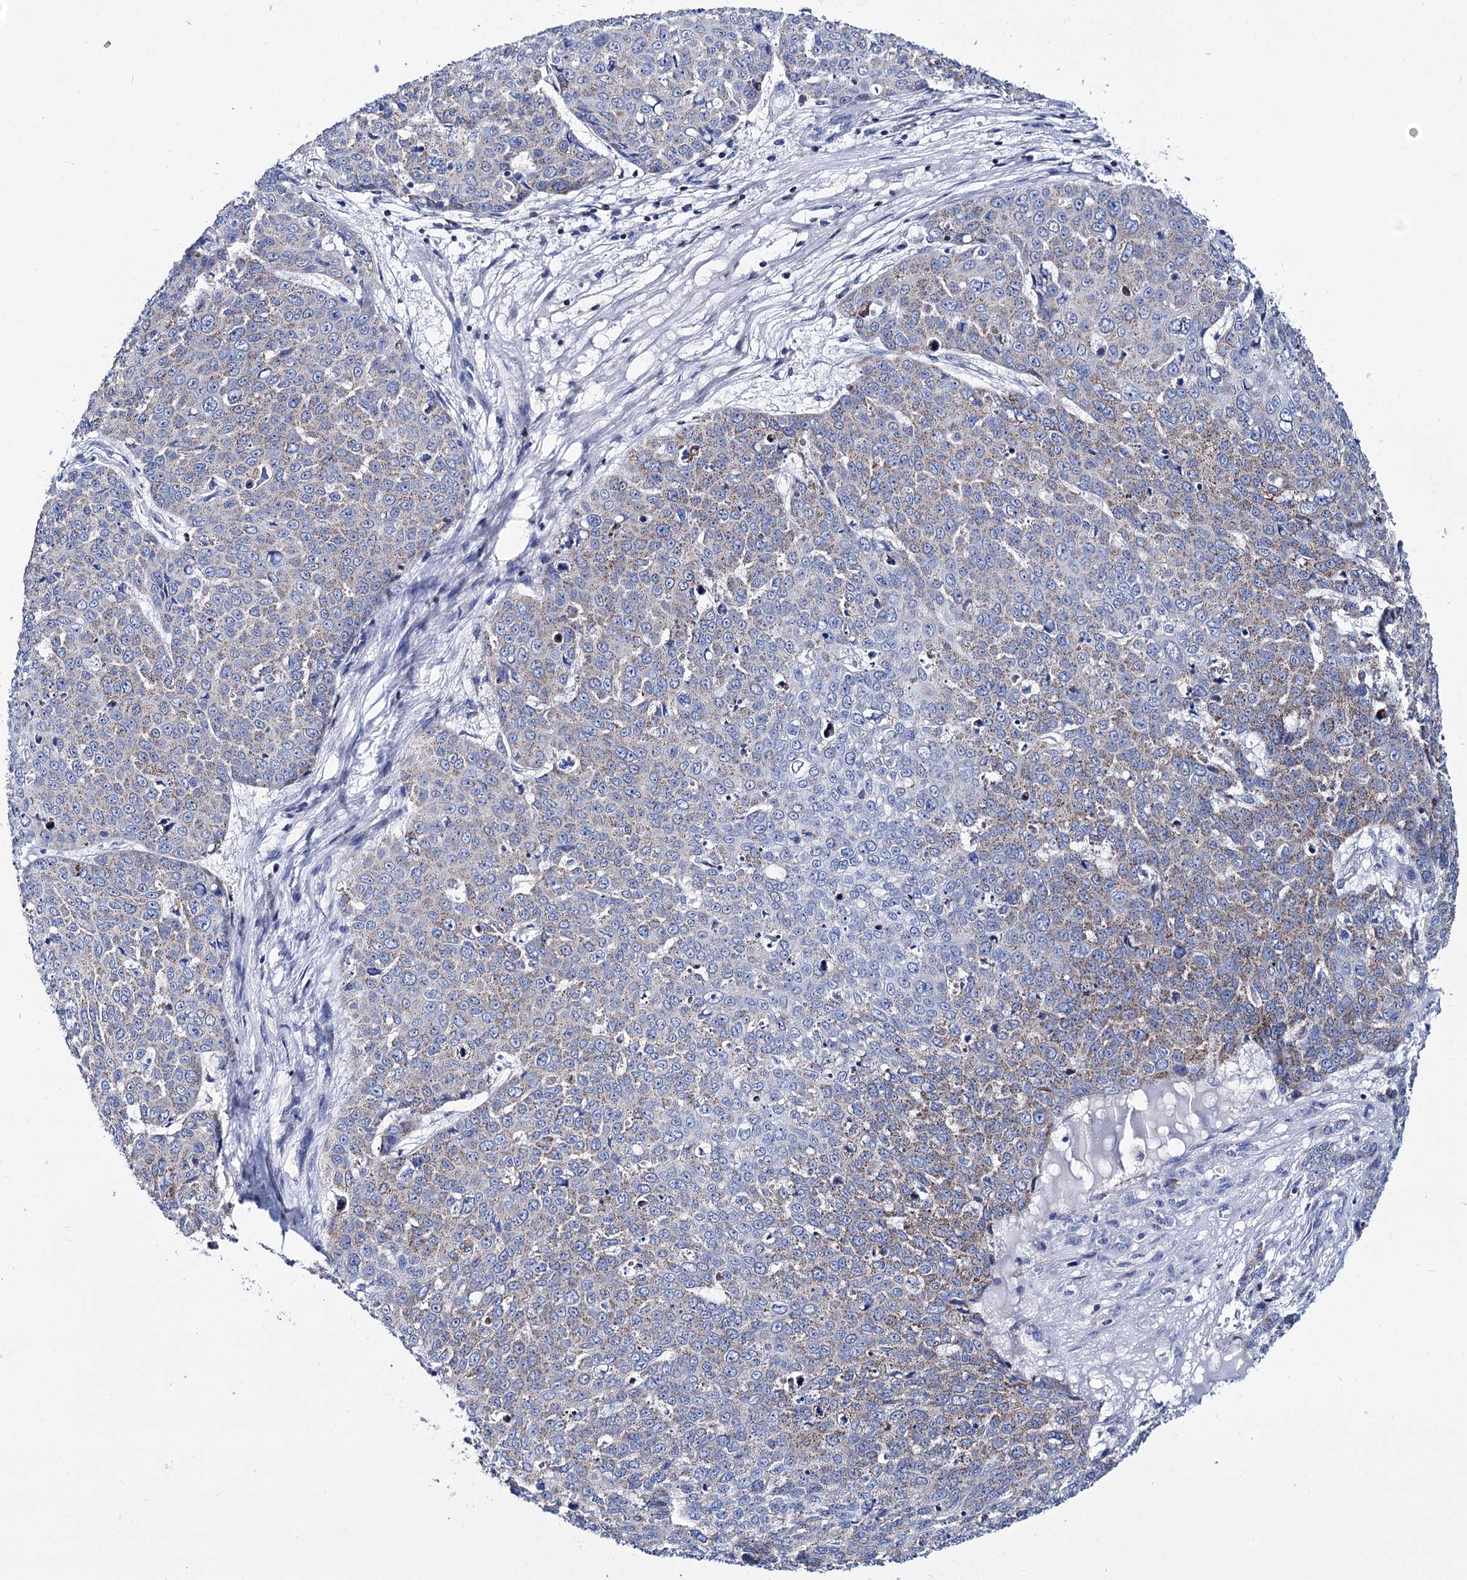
{"staining": {"intensity": "moderate", "quantity": "25%-75%", "location": "cytoplasmic/membranous"}, "tissue": "skin cancer", "cell_type": "Tumor cells", "image_type": "cancer", "snomed": [{"axis": "morphology", "description": "Squamous cell carcinoma, NOS"}, {"axis": "topography", "description": "Skin"}], "caption": "Tumor cells show medium levels of moderate cytoplasmic/membranous expression in approximately 25%-75% of cells in skin squamous cell carcinoma.", "gene": "UBASH3B", "patient": {"sex": "male", "age": 71}}